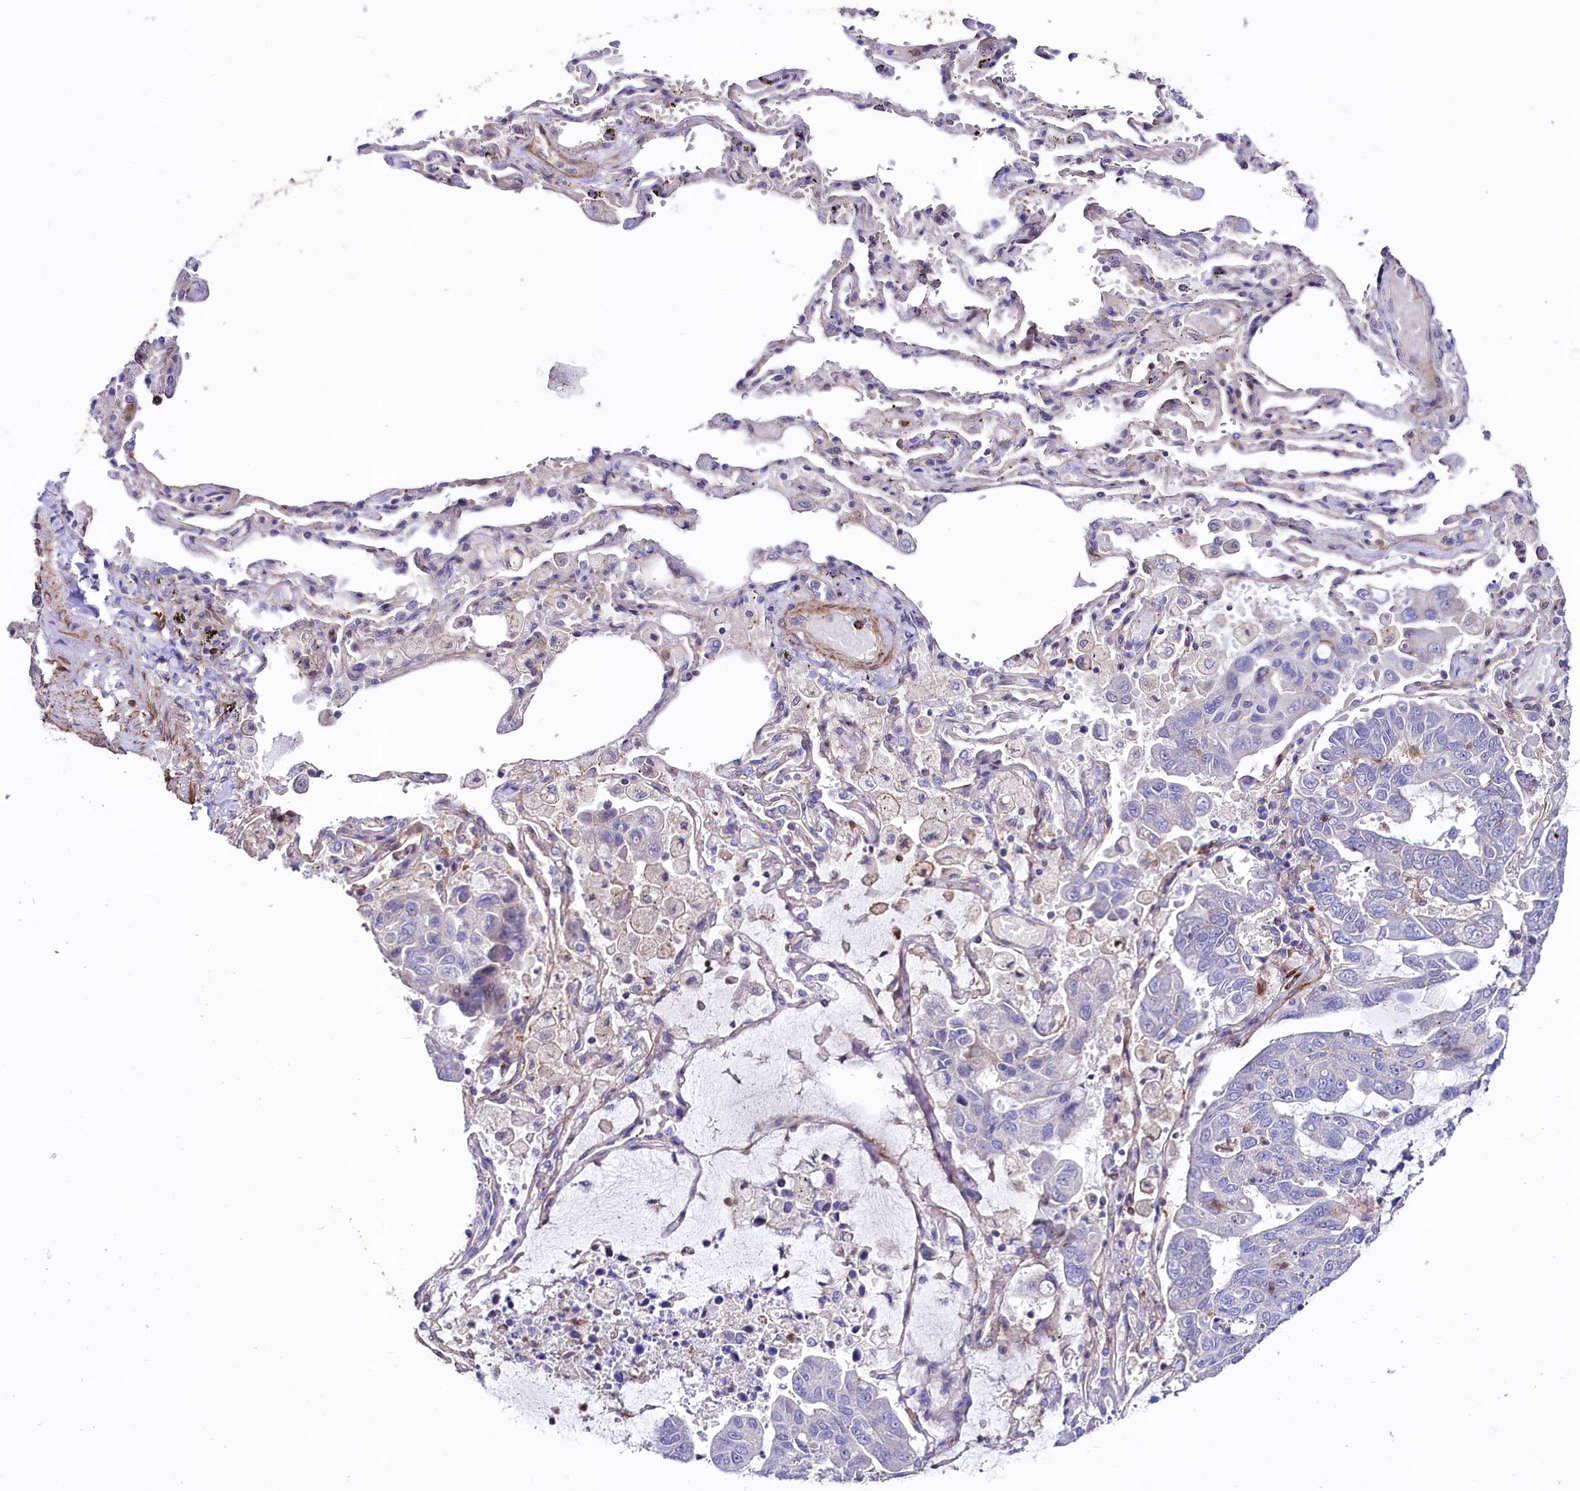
{"staining": {"intensity": "negative", "quantity": "none", "location": "none"}, "tissue": "lung cancer", "cell_type": "Tumor cells", "image_type": "cancer", "snomed": [{"axis": "morphology", "description": "Adenocarcinoma, NOS"}, {"axis": "topography", "description": "Lung"}], "caption": "High power microscopy histopathology image of an IHC photomicrograph of lung cancer, revealing no significant staining in tumor cells.", "gene": "FCHSD2", "patient": {"sex": "male", "age": 64}}